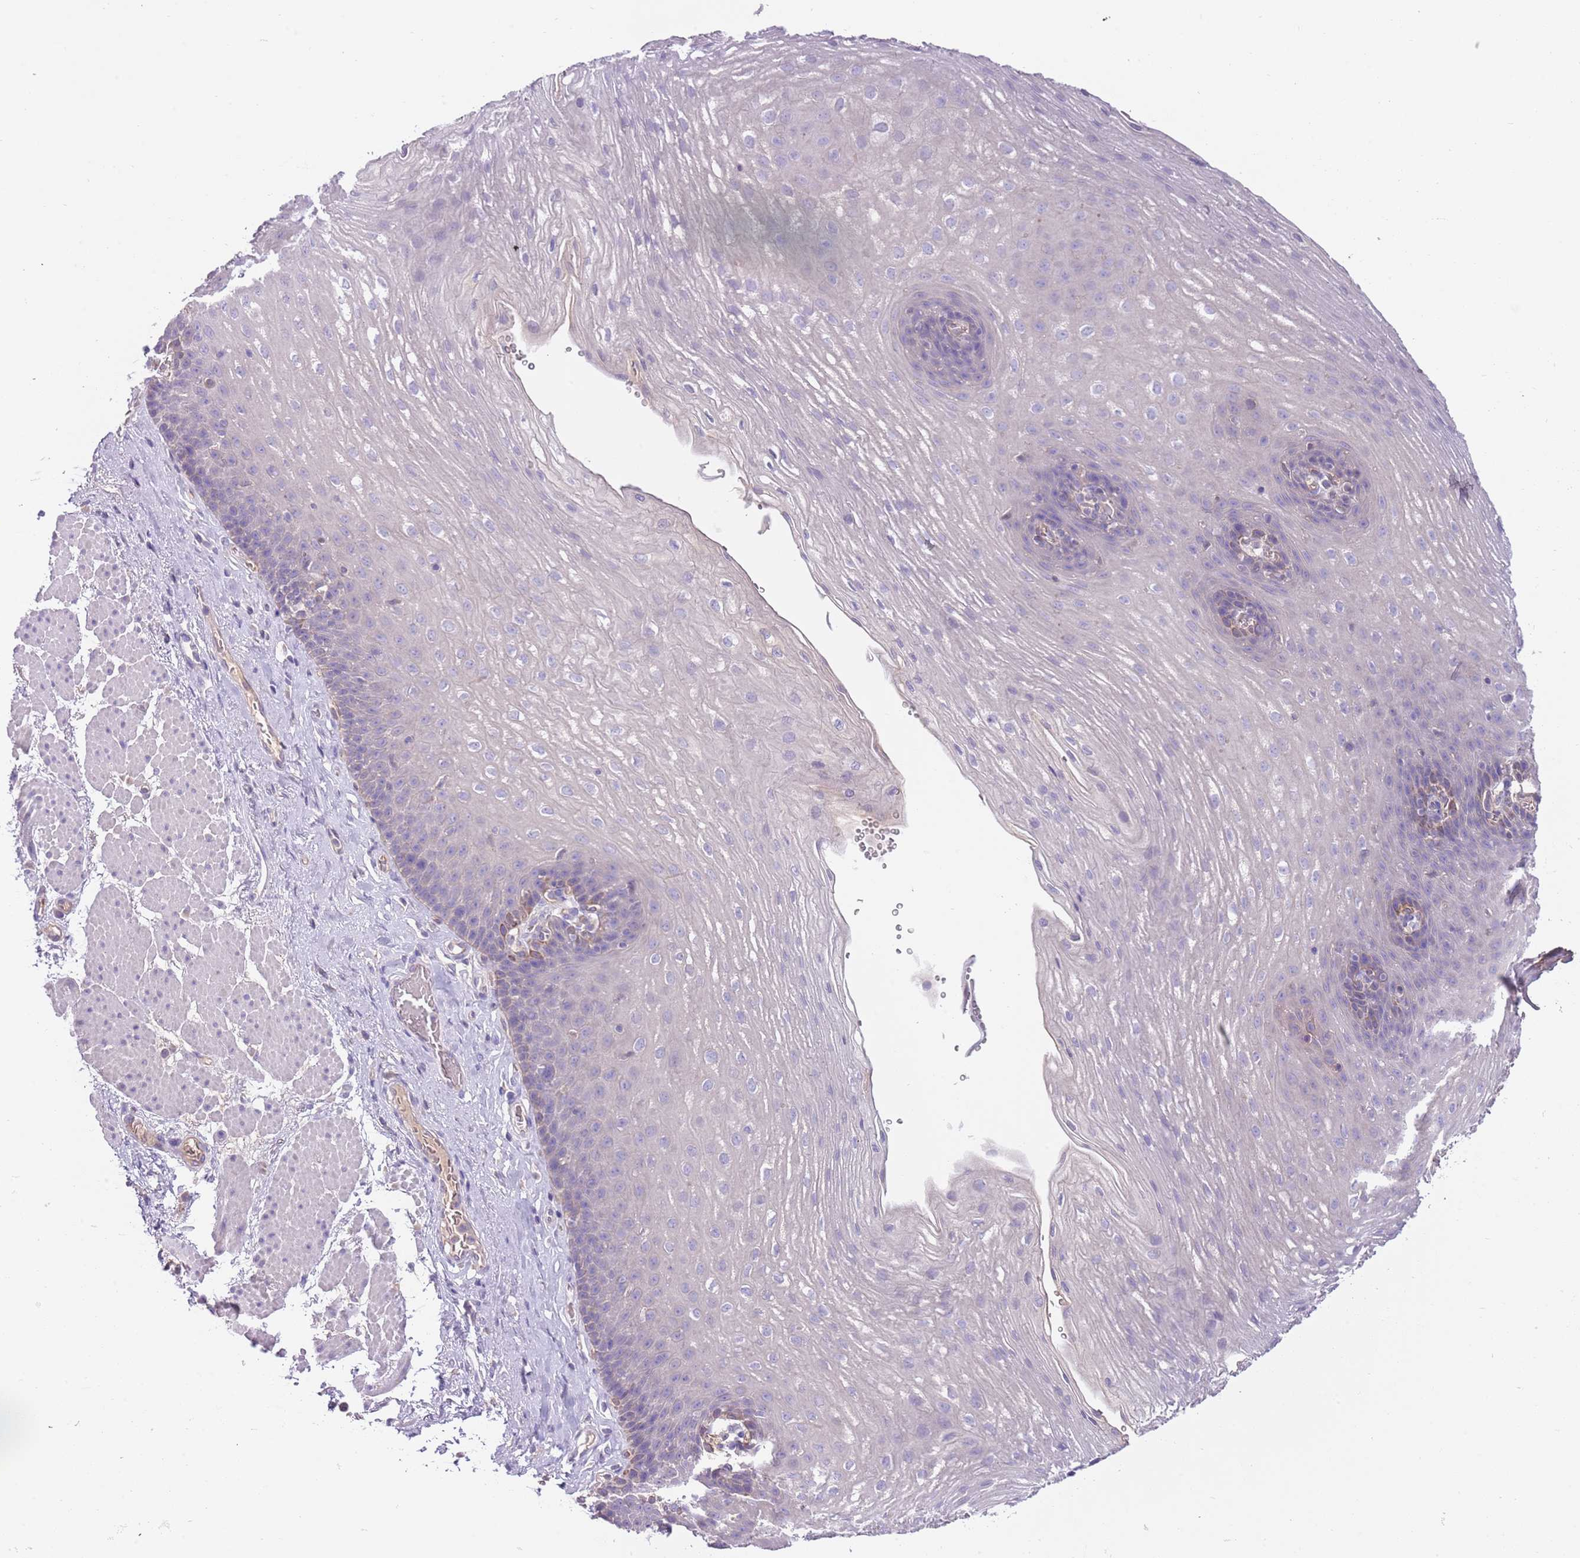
{"staining": {"intensity": "weak", "quantity": "<25%", "location": "cytoplasmic/membranous"}, "tissue": "esophagus", "cell_type": "Squamous epithelial cells", "image_type": "normal", "snomed": [{"axis": "morphology", "description": "Normal tissue, NOS"}, {"axis": "topography", "description": "Esophagus"}], "caption": "Photomicrograph shows no protein staining in squamous epithelial cells of unremarkable esophagus.", "gene": "HES3", "patient": {"sex": "female", "age": 66}}